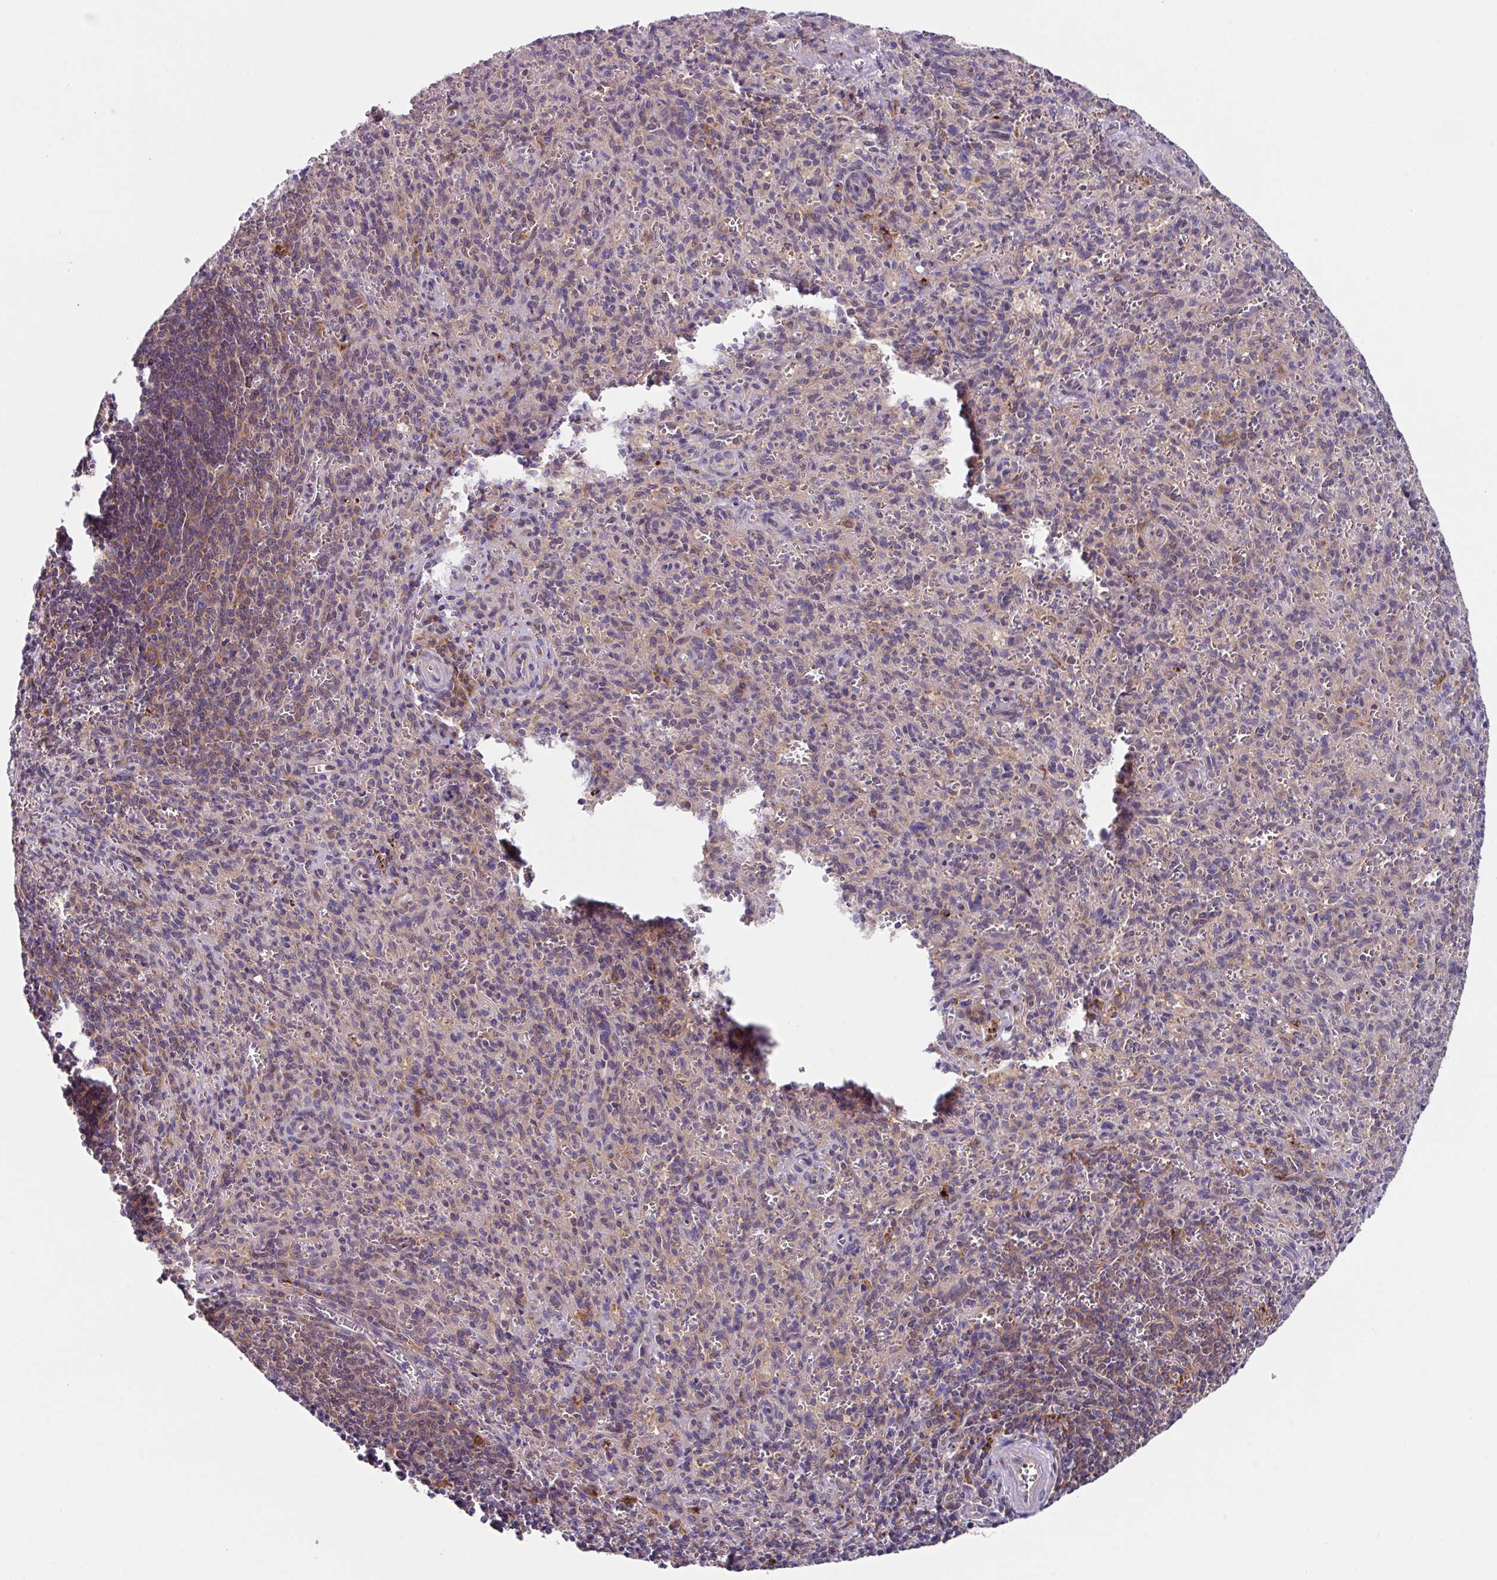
{"staining": {"intensity": "negative", "quantity": "none", "location": "none"}, "tissue": "spleen", "cell_type": "Cells in red pulp", "image_type": "normal", "snomed": [{"axis": "morphology", "description": "Normal tissue, NOS"}, {"axis": "topography", "description": "Spleen"}], "caption": "Immunohistochemistry micrograph of benign spleen stained for a protein (brown), which reveals no expression in cells in red pulp. (IHC, brightfield microscopy, high magnification).", "gene": "EIF4B", "patient": {"sex": "female", "age": 26}}